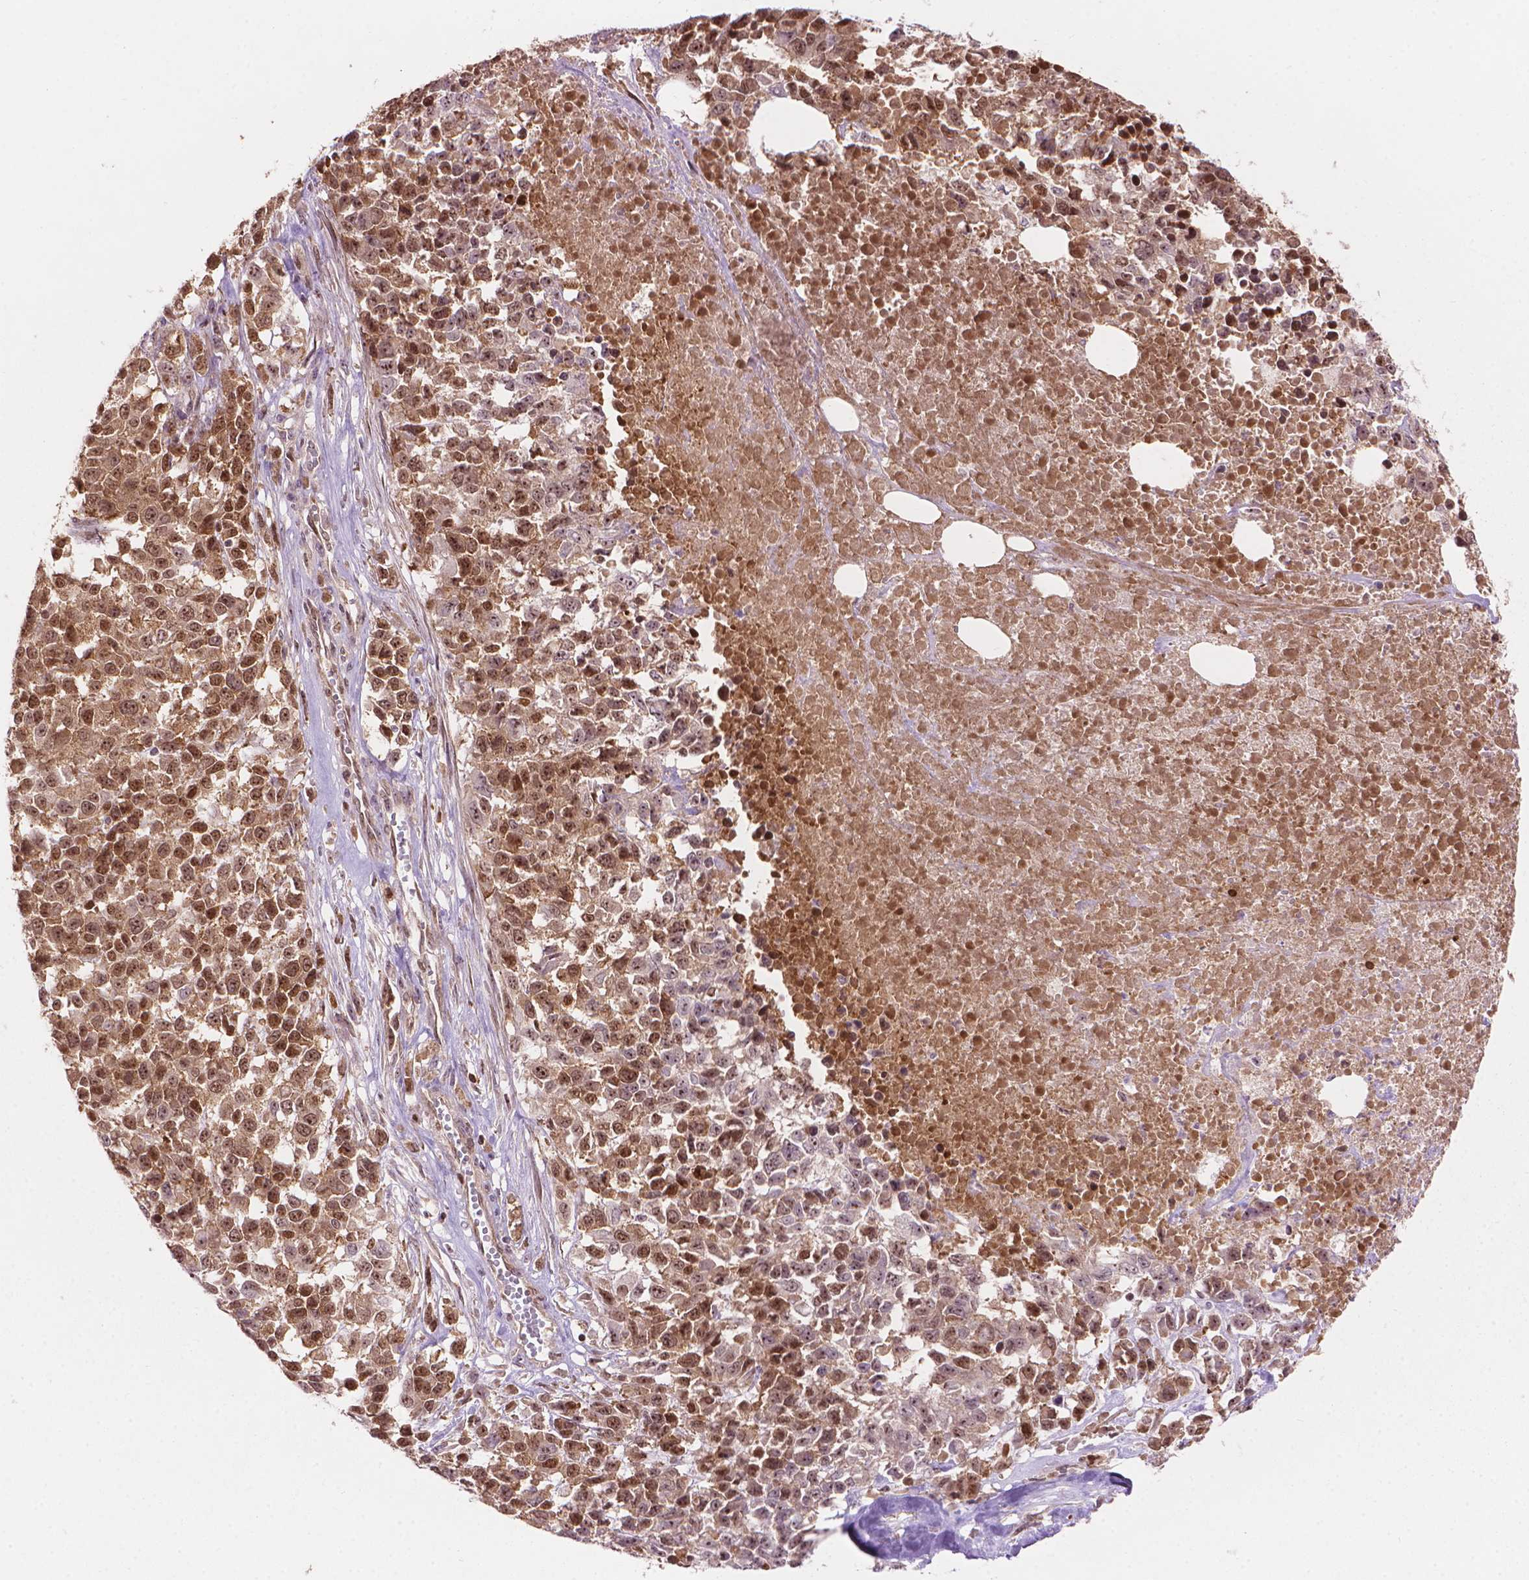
{"staining": {"intensity": "moderate", "quantity": ">75%", "location": "nuclear"}, "tissue": "melanoma", "cell_type": "Tumor cells", "image_type": "cancer", "snomed": [{"axis": "morphology", "description": "Malignant melanoma, Metastatic site"}, {"axis": "topography", "description": "Skin"}], "caption": "Immunohistochemical staining of melanoma displays moderate nuclear protein staining in about >75% of tumor cells. (DAB = brown stain, brightfield microscopy at high magnification).", "gene": "SMC2", "patient": {"sex": "male", "age": 84}}